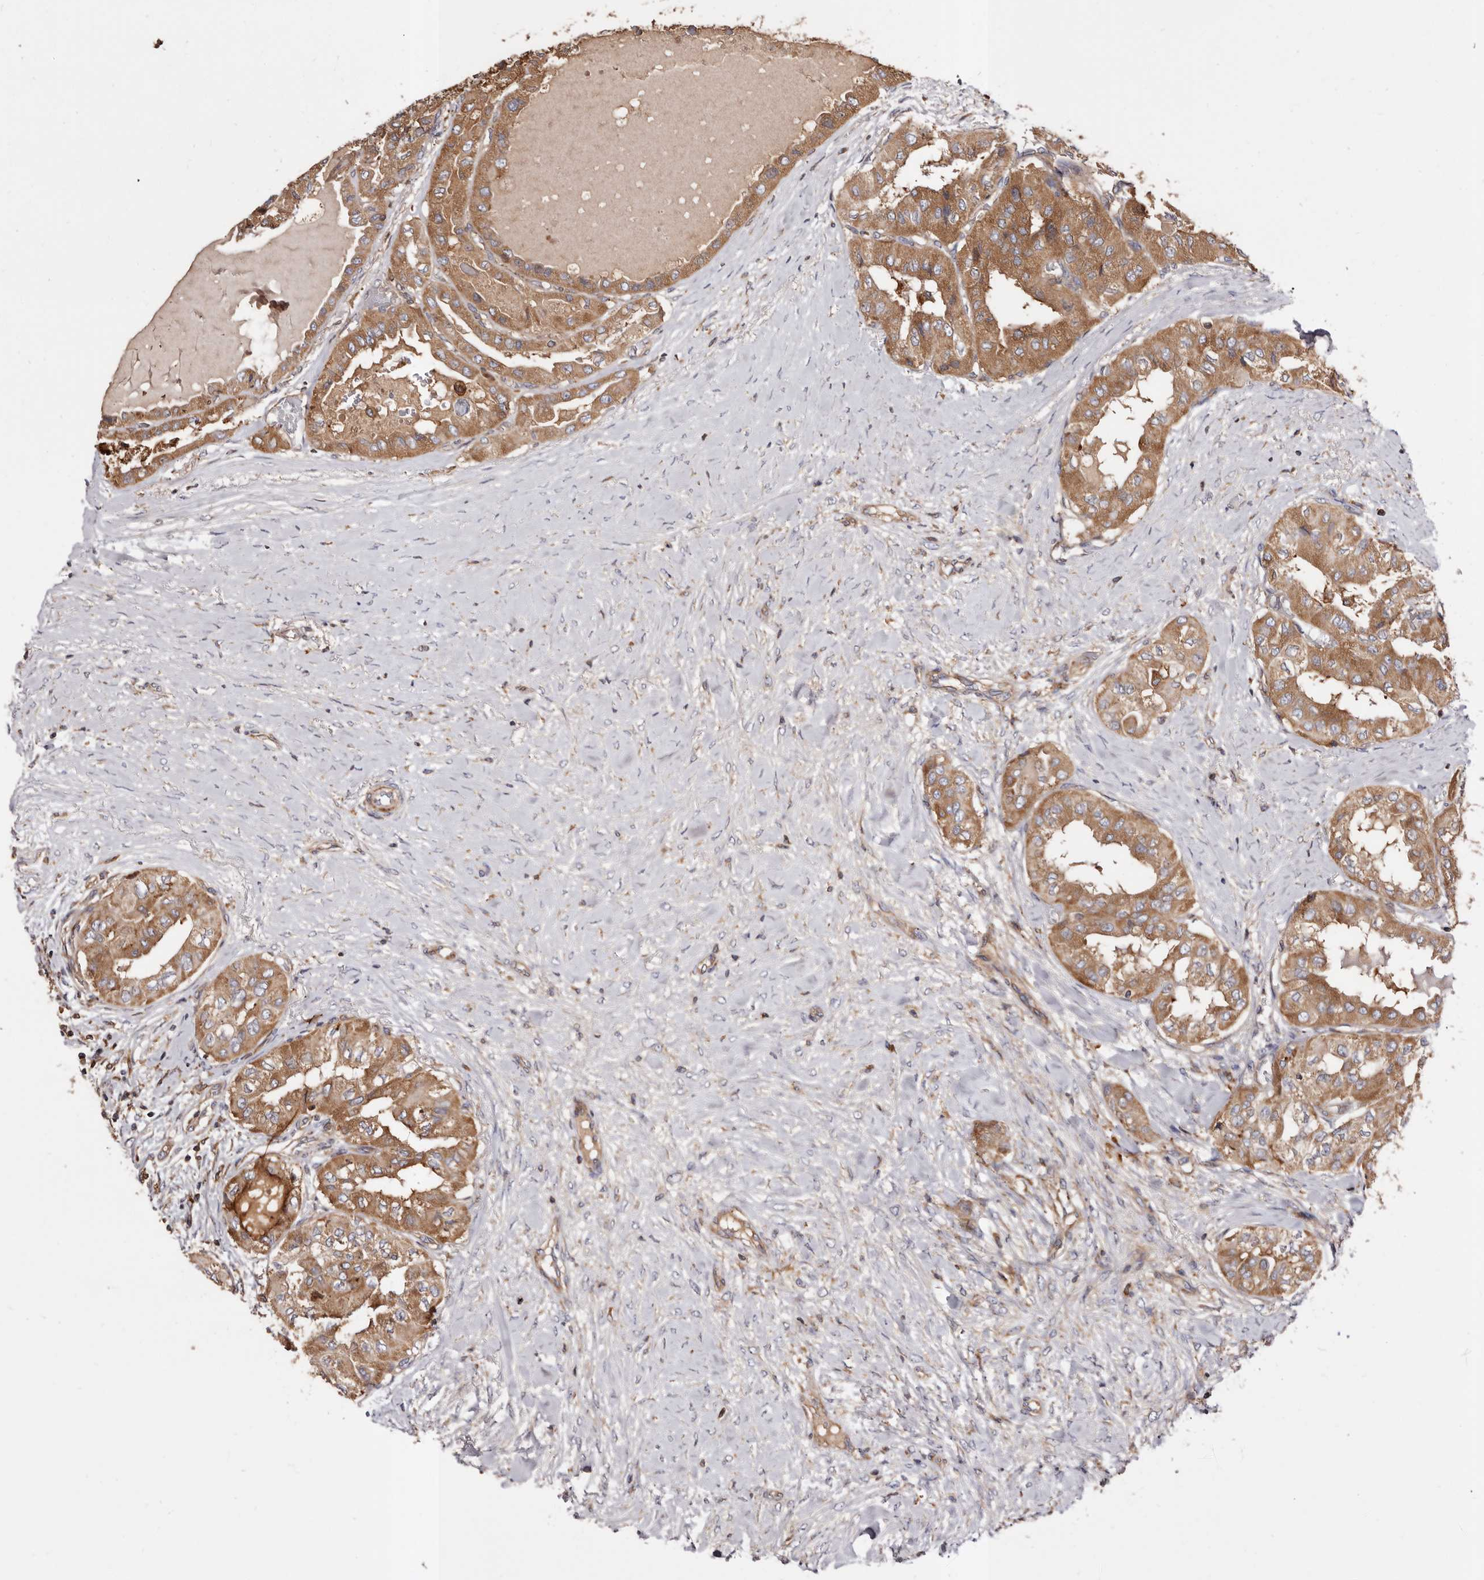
{"staining": {"intensity": "moderate", "quantity": ">75%", "location": "cytoplasmic/membranous"}, "tissue": "thyroid cancer", "cell_type": "Tumor cells", "image_type": "cancer", "snomed": [{"axis": "morphology", "description": "Papillary adenocarcinoma, NOS"}, {"axis": "topography", "description": "Thyroid gland"}], "caption": "This image displays immunohistochemistry (IHC) staining of human papillary adenocarcinoma (thyroid), with medium moderate cytoplasmic/membranous positivity in about >75% of tumor cells.", "gene": "COQ8B", "patient": {"sex": "female", "age": 59}}